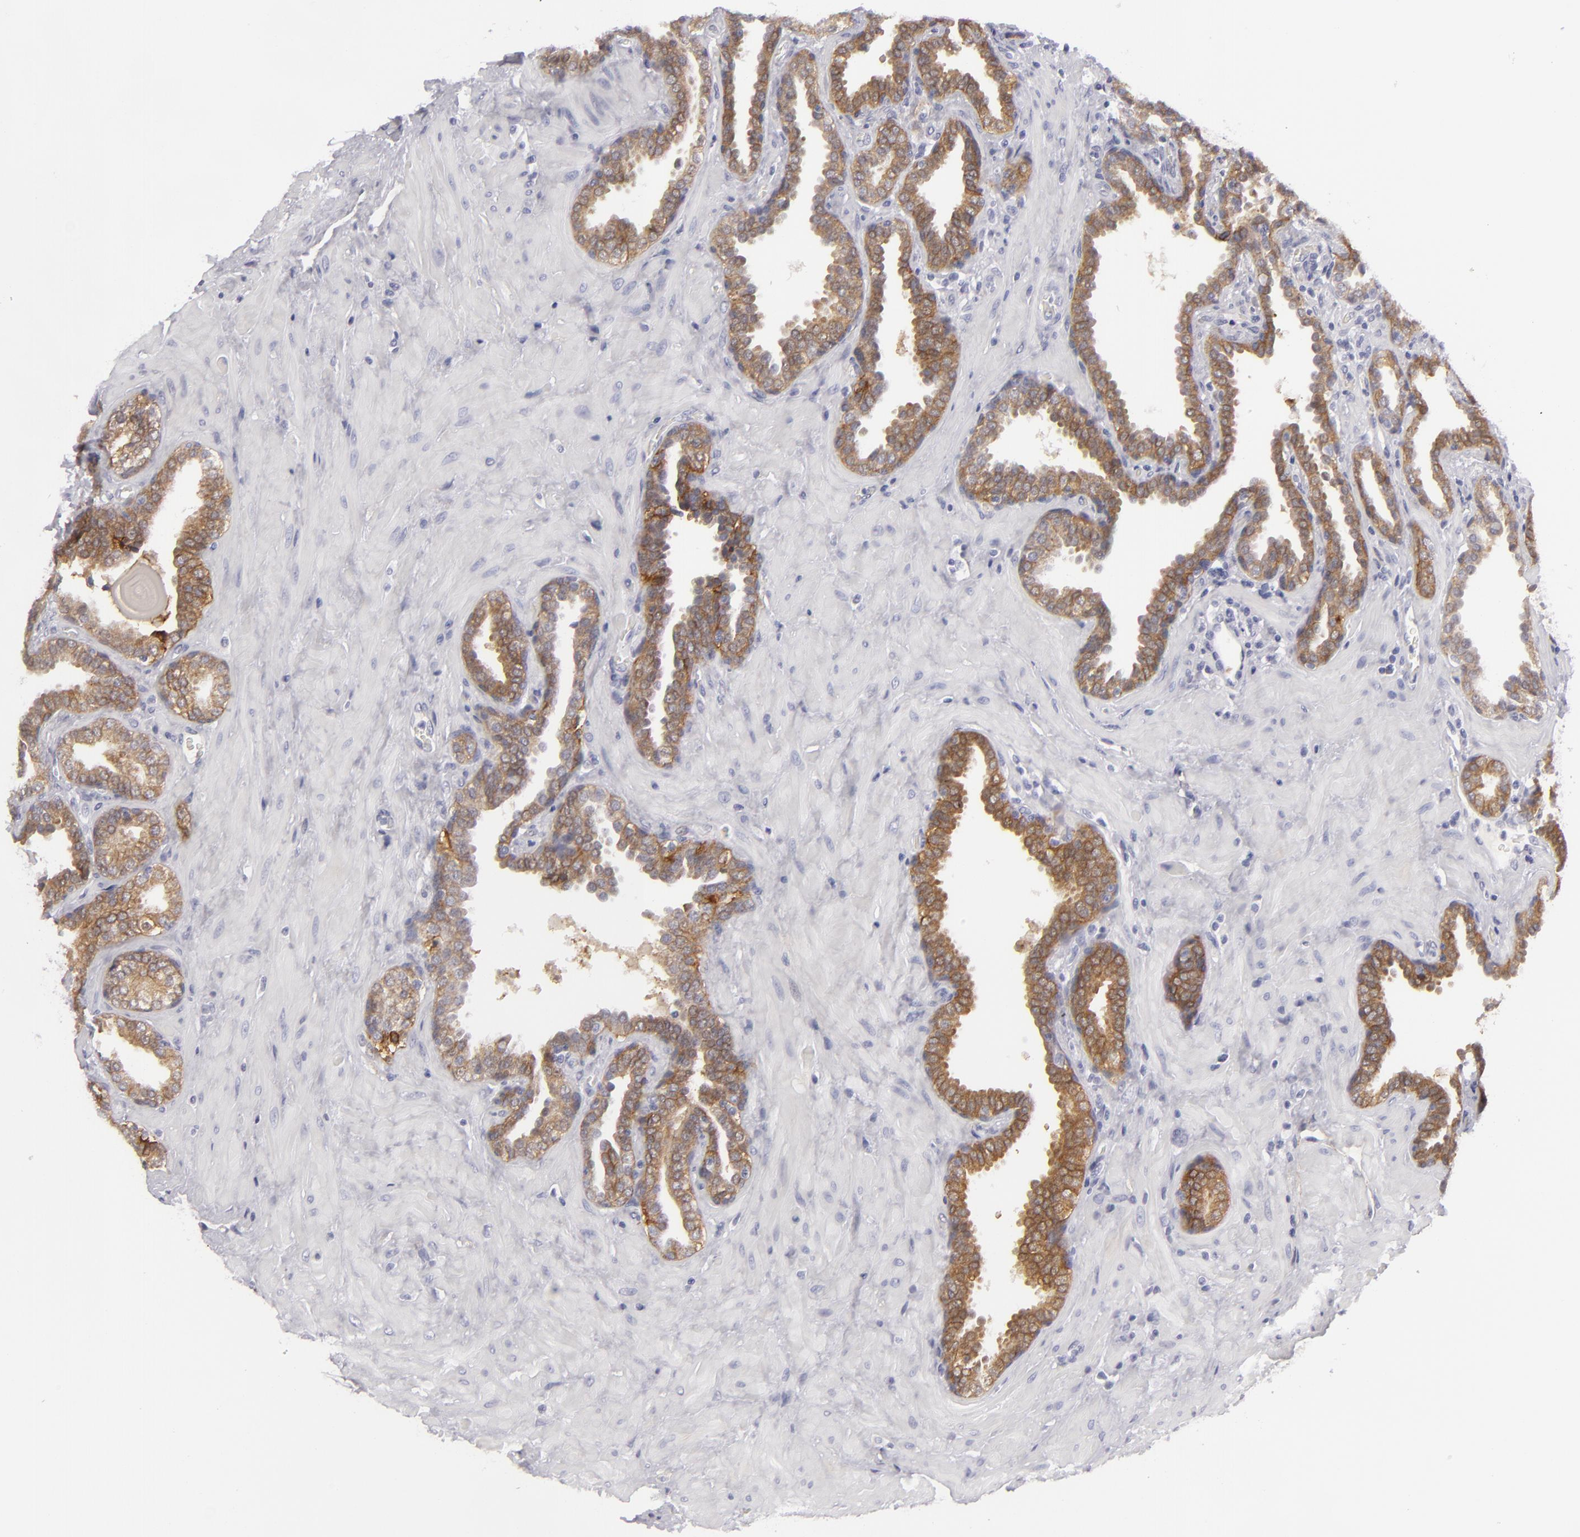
{"staining": {"intensity": "moderate", "quantity": ">75%", "location": "cytoplasmic/membranous"}, "tissue": "prostate", "cell_type": "Glandular cells", "image_type": "normal", "snomed": [{"axis": "morphology", "description": "Normal tissue, NOS"}, {"axis": "topography", "description": "Prostate"}], "caption": "Prostate stained for a protein displays moderate cytoplasmic/membranous positivity in glandular cells. Using DAB (brown) and hematoxylin (blue) stains, captured at high magnification using brightfield microscopy.", "gene": "JUP", "patient": {"sex": "male", "age": 51}}